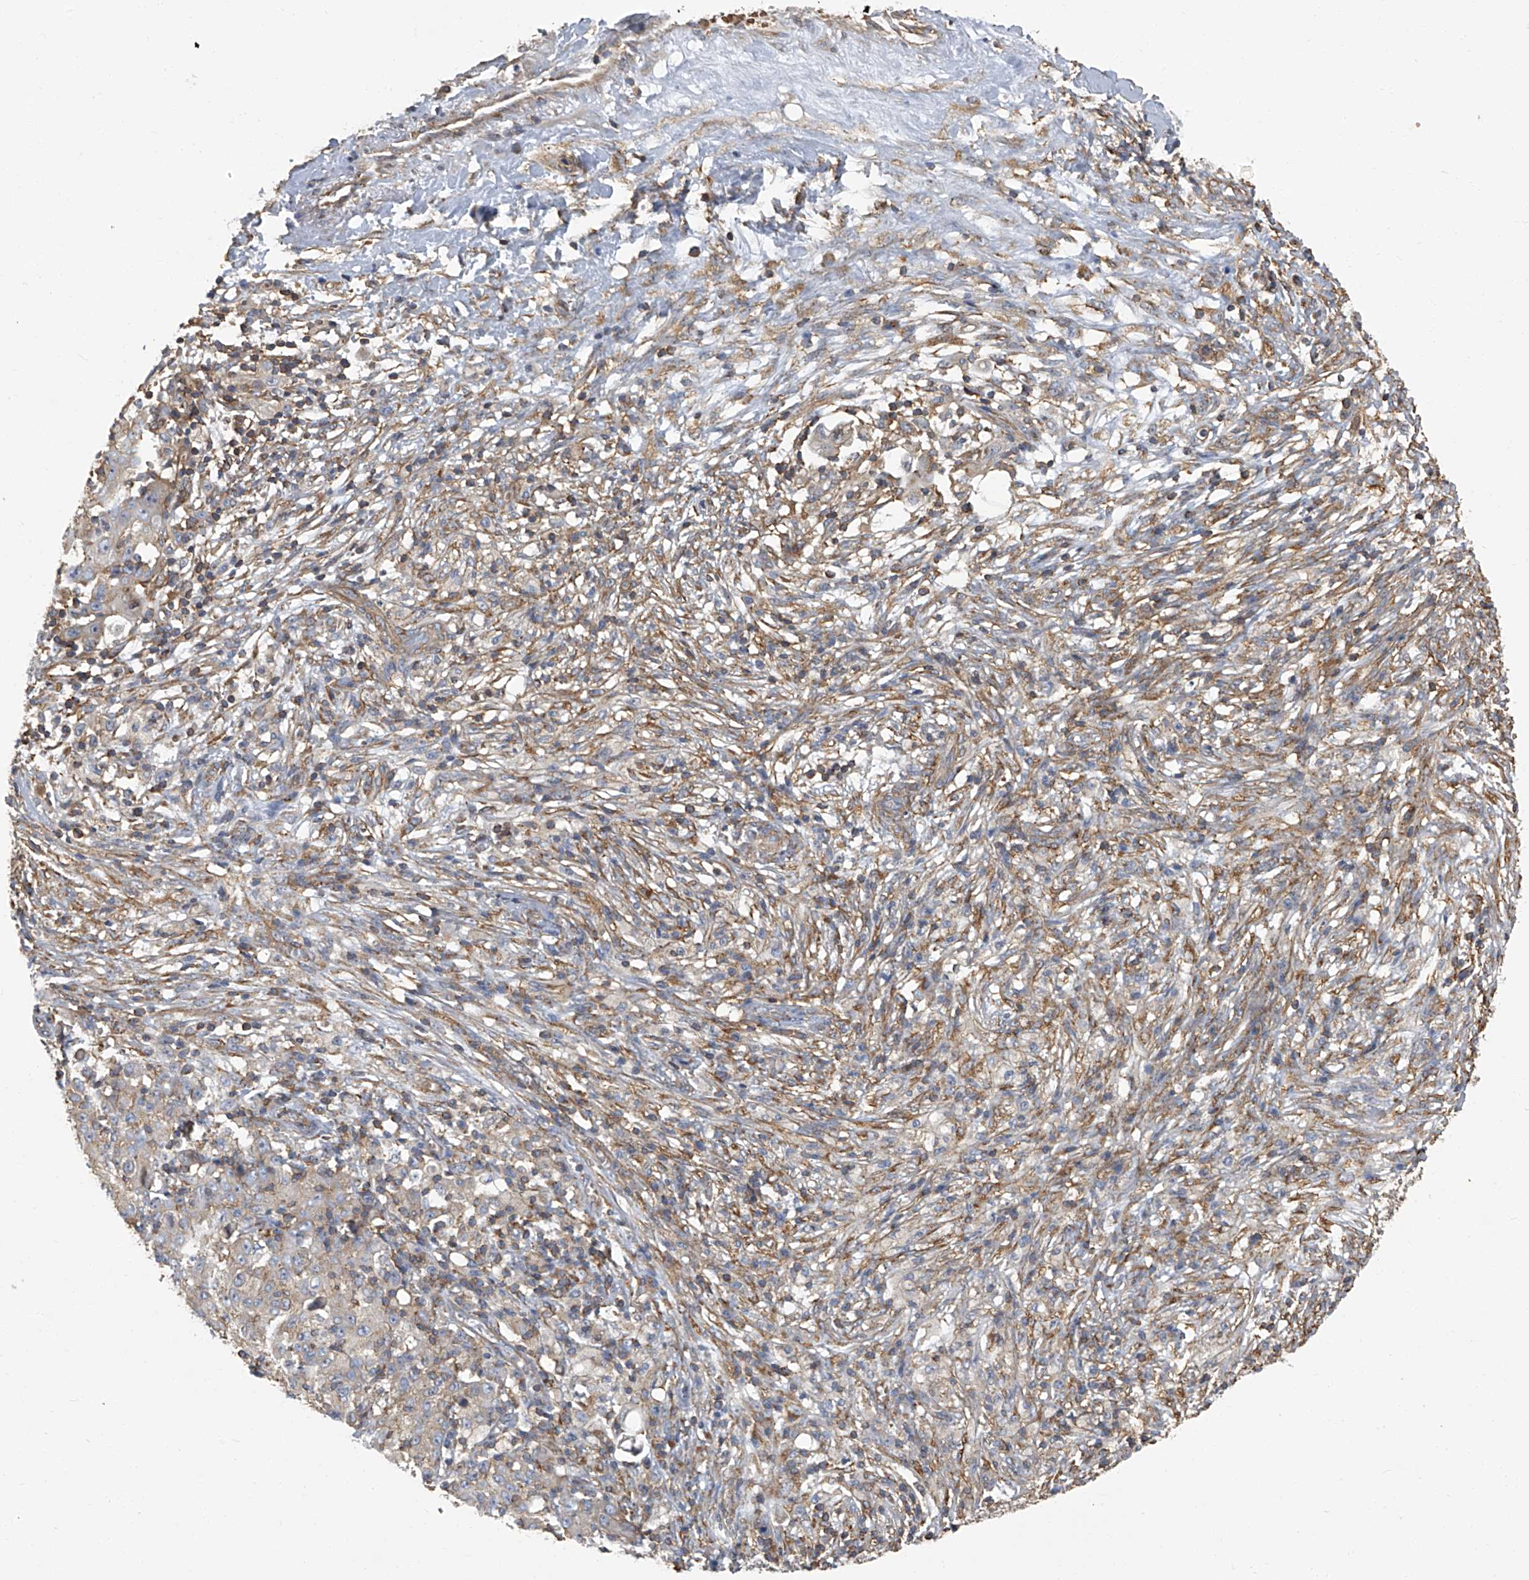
{"staining": {"intensity": "weak", "quantity": "<25%", "location": "cytoplasmic/membranous"}, "tissue": "ovarian cancer", "cell_type": "Tumor cells", "image_type": "cancer", "snomed": [{"axis": "morphology", "description": "Carcinoma, endometroid"}, {"axis": "topography", "description": "Ovary"}], "caption": "DAB immunohistochemical staining of human ovarian endometroid carcinoma shows no significant staining in tumor cells.", "gene": "SEPTIN7", "patient": {"sex": "female", "age": 42}}